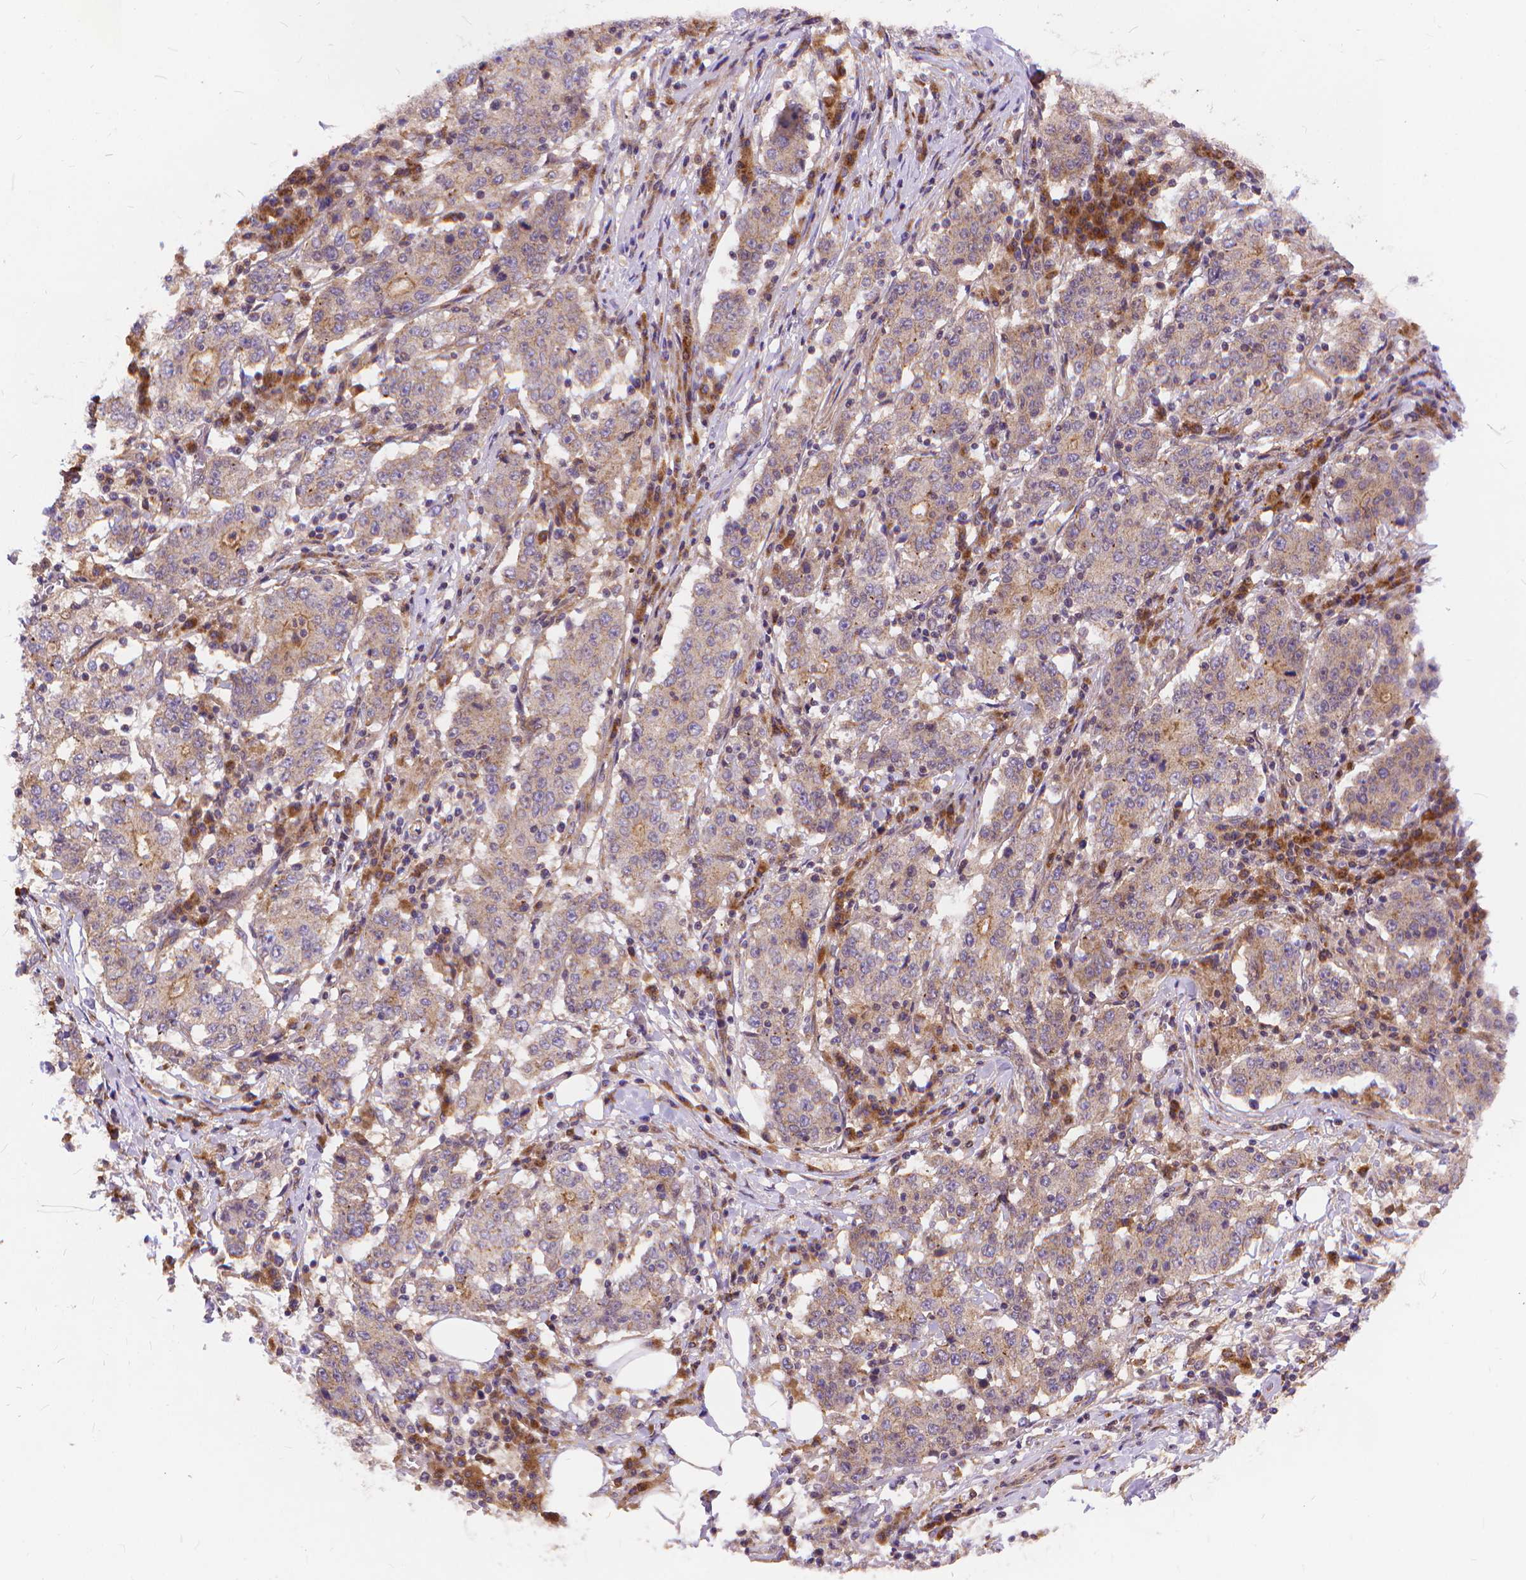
{"staining": {"intensity": "weak", "quantity": ">75%", "location": "cytoplasmic/membranous"}, "tissue": "stomach cancer", "cell_type": "Tumor cells", "image_type": "cancer", "snomed": [{"axis": "morphology", "description": "Adenocarcinoma, NOS"}, {"axis": "topography", "description": "Stomach"}], "caption": "Immunohistochemical staining of human stomach cancer (adenocarcinoma) demonstrates low levels of weak cytoplasmic/membranous protein staining in approximately >75% of tumor cells.", "gene": "ARAP1", "patient": {"sex": "male", "age": 59}}